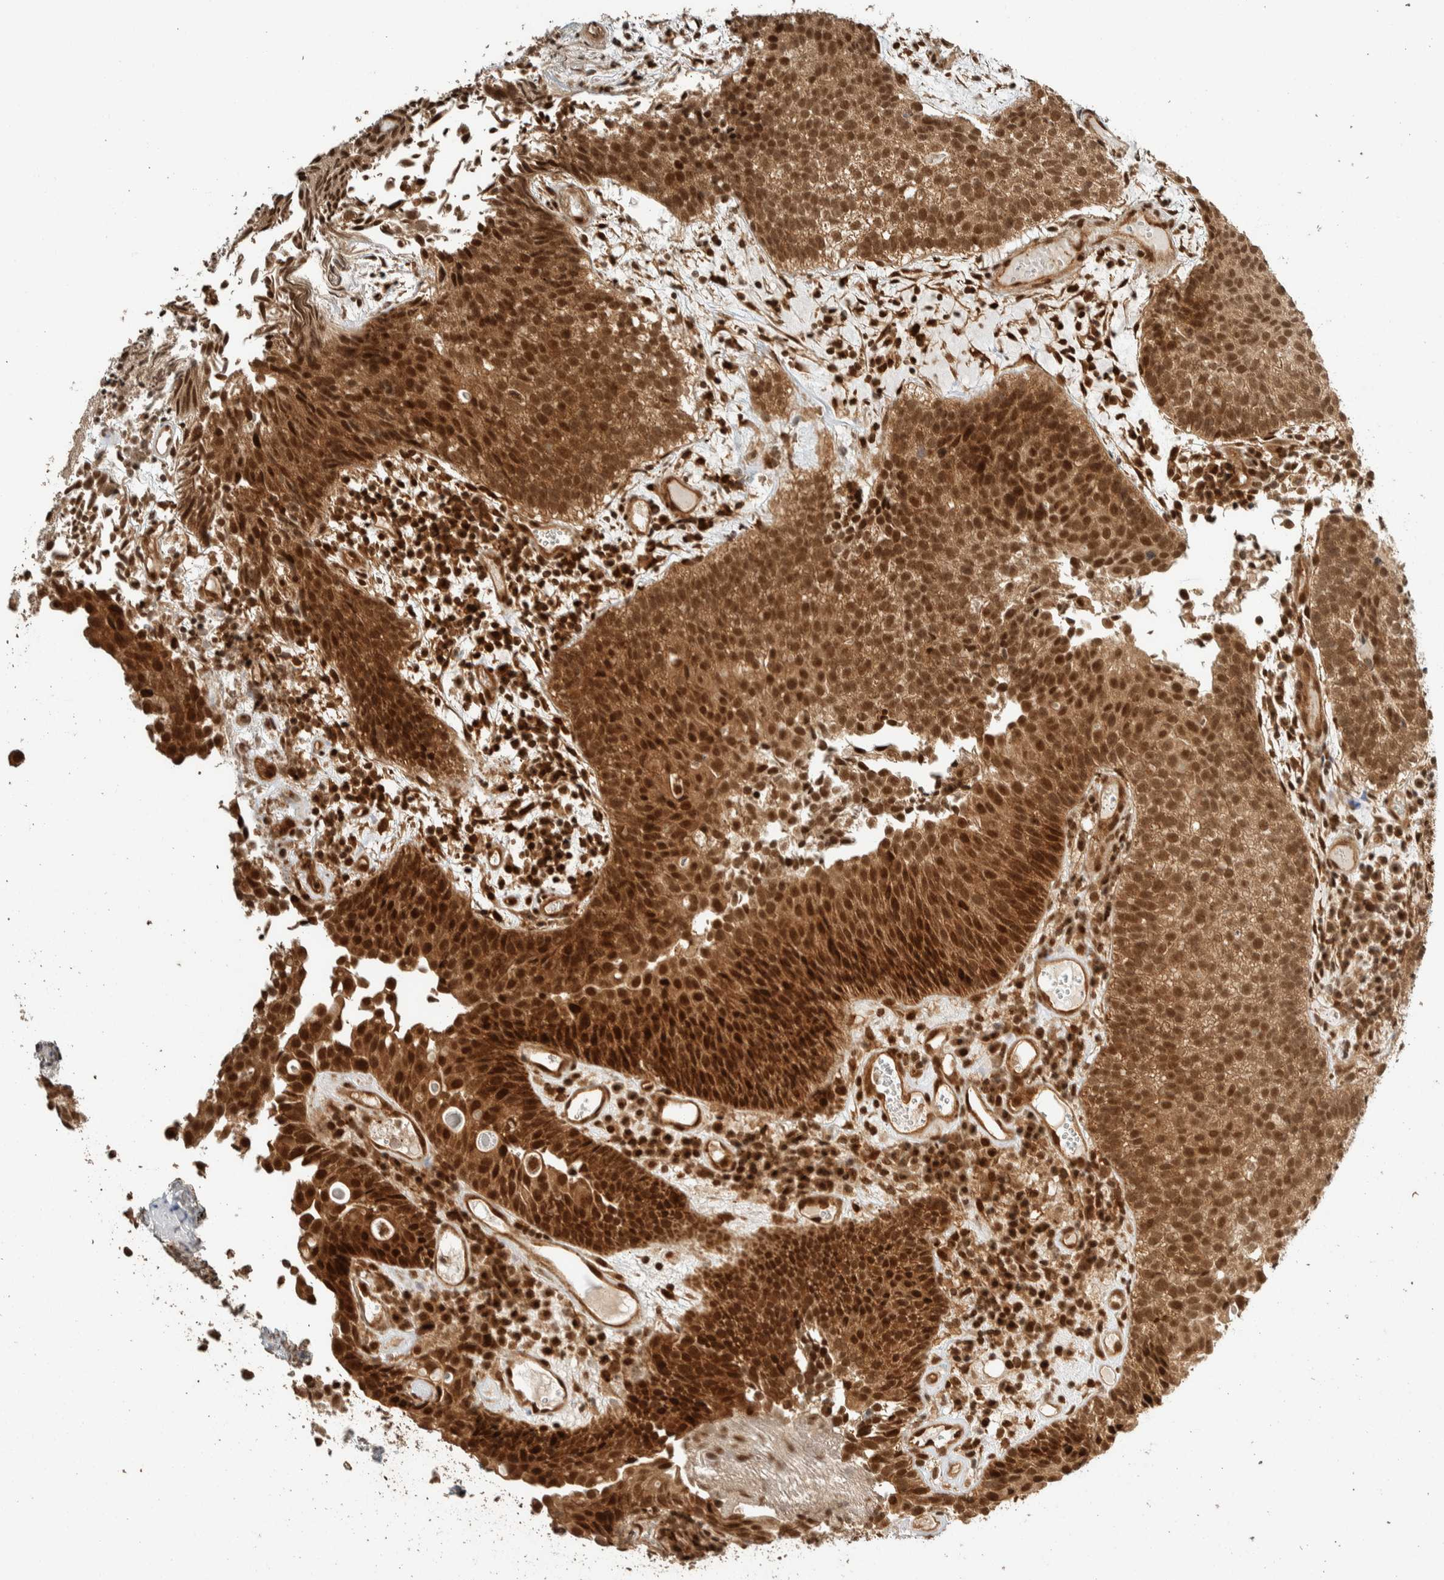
{"staining": {"intensity": "strong", "quantity": ">75%", "location": "cytoplasmic/membranous,nuclear"}, "tissue": "urothelial cancer", "cell_type": "Tumor cells", "image_type": "cancer", "snomed": [{"axis": "morphology", "description": "Urothelial carcinoma, Low grade"}, {"axis": "topography", "description": "Urinary bladder"}], "caption": "Urothelial cancer tissue reveals strong cytoplasmic/membranous and nuclear expression in about >75% of tumor cells, visualized by immunohistochemistry.", "gene": "ZBTB2", "patient": {"sex": "male", "age": 86}}